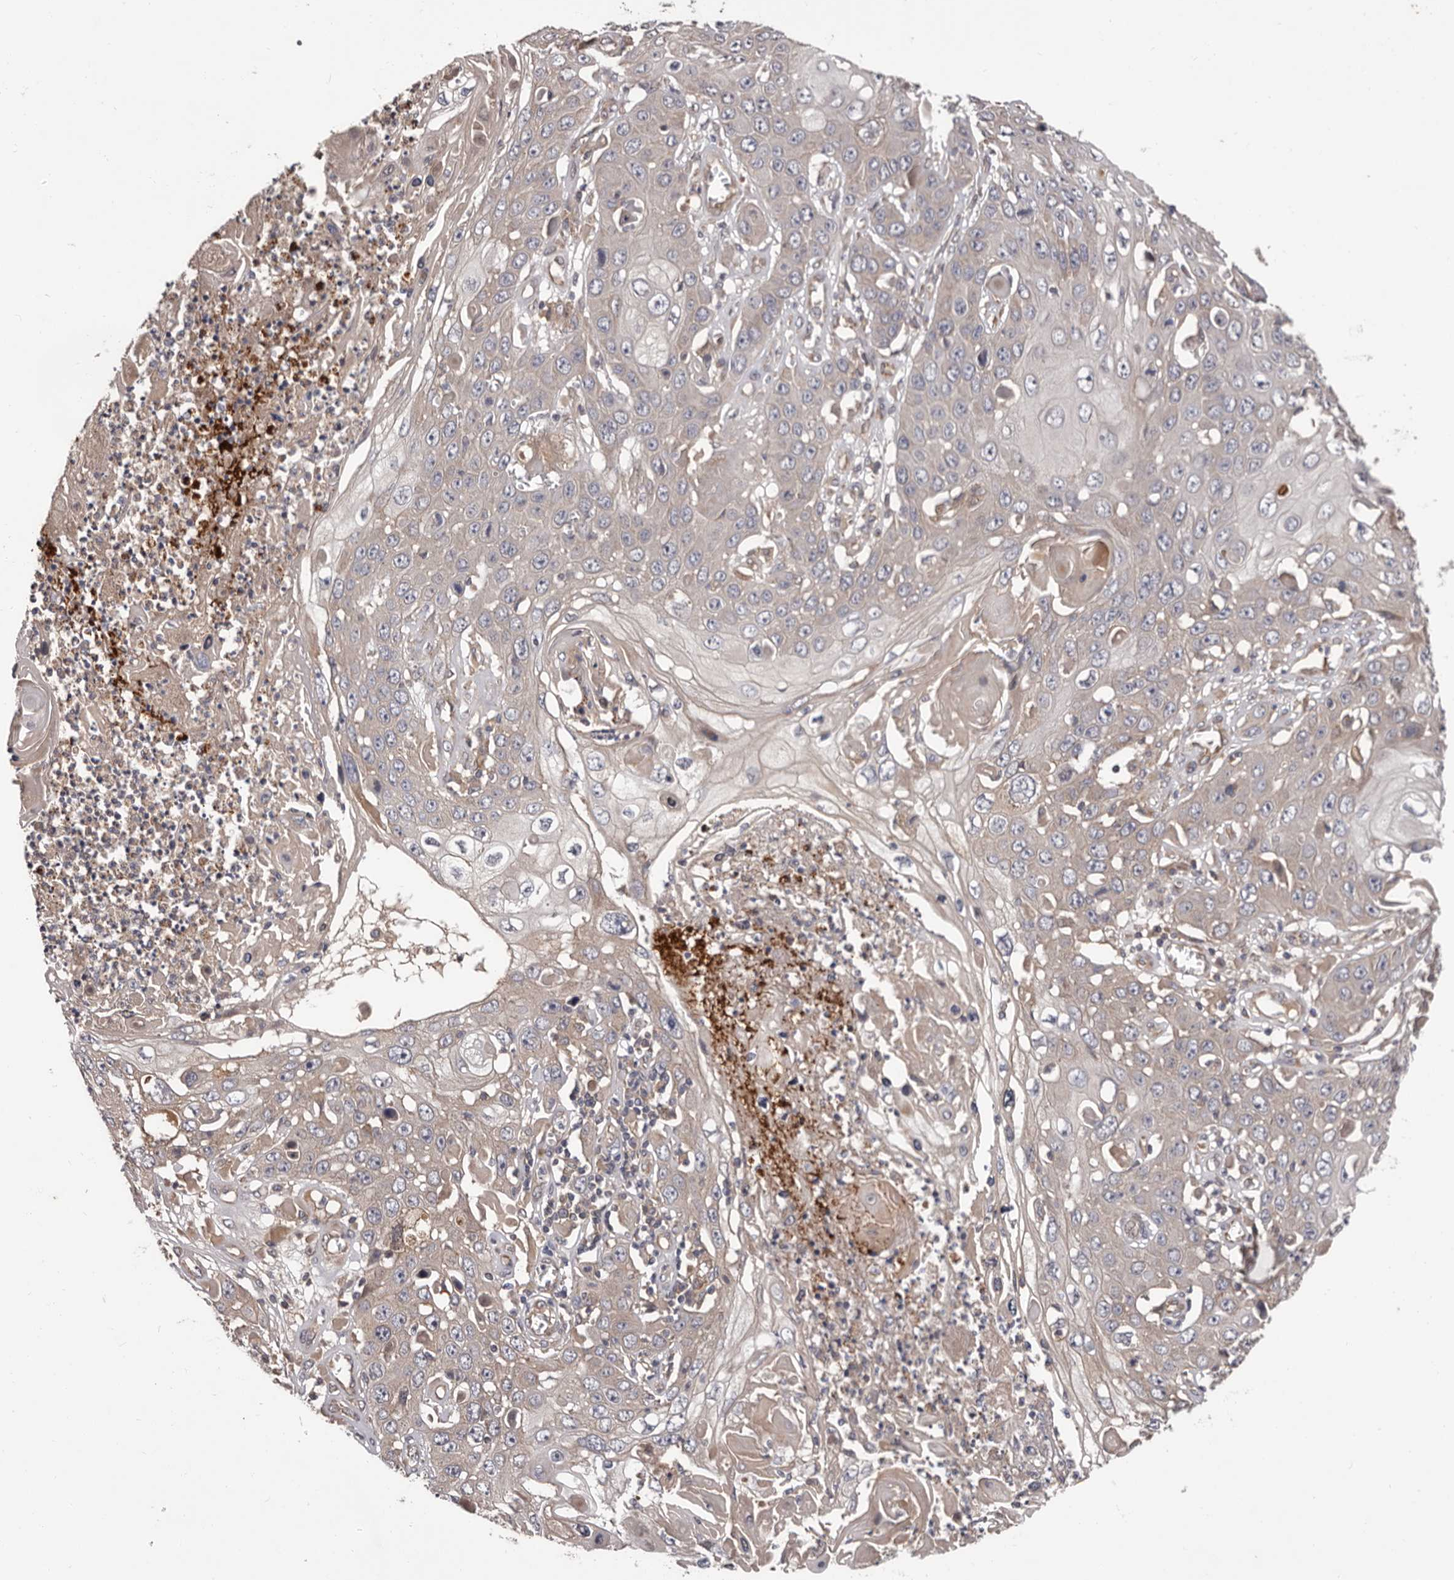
{"staining": {"intensity": "negative", "quantity": "none", "location": "none"}, "tissue": "skin cancer", "cell_type": "Tumor cells", "image_type": "cancer", "snomed": [{"axis": "morphology", "description": "Squamous cell carcinoma, NOS"}, {"axis": "topography", "description": "Skin"}], "caption": "A micrograph of skin squamous cell carcinoma stained for a protein demonstrates no brown staining in tumor cells.", "gene": "PRKD1", "patient": {"sex": "male", "age": 55}}